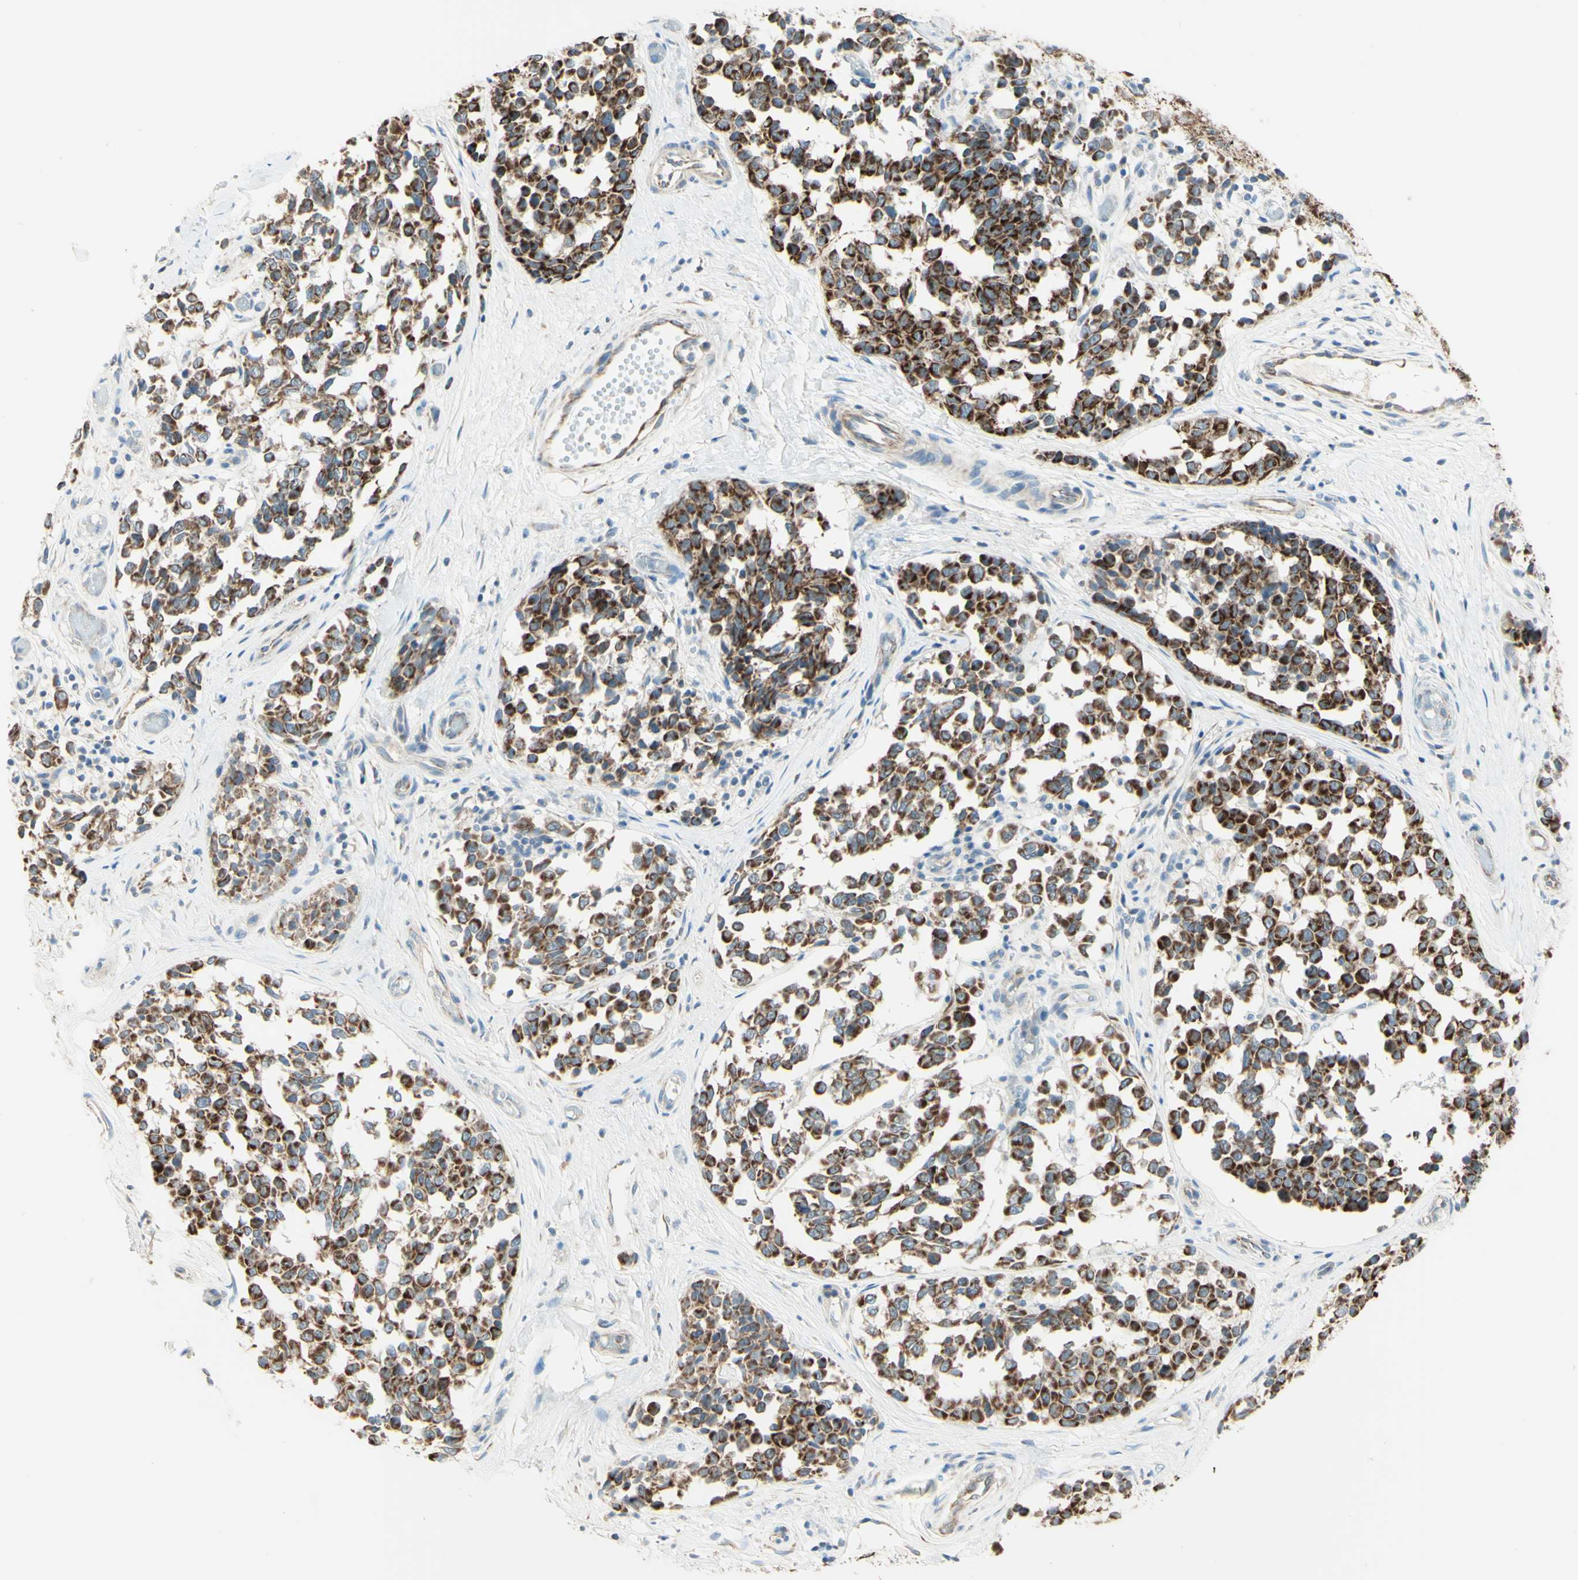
{"staining": {"intensity": "strong", "quantity": ">75%", "location": "cytoplasmic/membranous"}, "tissue": "melanoma", "cell_type": "Tumor cells", "image_type": "cancer", "snomed": [{"axis": "morphology", "description": "Malignant melanoma, NOS"}, {"axis": "topography", "description": "Skin"}], "caption": "Immunohistochemistry (IHC) micrograph of human malignant melanoma stained for a protein (brown), which reveals high levels of strong cytoplasmic/membranous positivity in about >75% of tumor cells.", "gene": "ARMC10", "patient": {"sex": "female", "age": 64}}